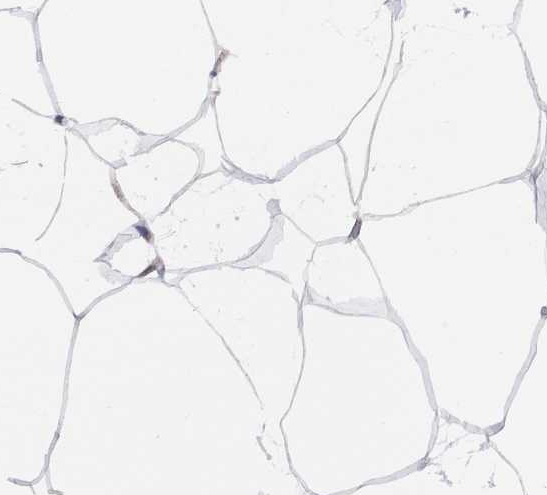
{"staining": {"intensity": "negative", "quantity": "none", "location": "none"}, "tissue": "breast", "cell_type": "Adipocytes", "image_type": "normal", "snomed": [{"axis": "morphology", "description": "Normal tissue, NOS"}, {"axis": "topography", "description": "Breast"}], "caption": "The image exhibits no staining of adipocytes in normal breast.", "gene": "NDUFB1", "patient": {"sex": "female", "age": 32}}